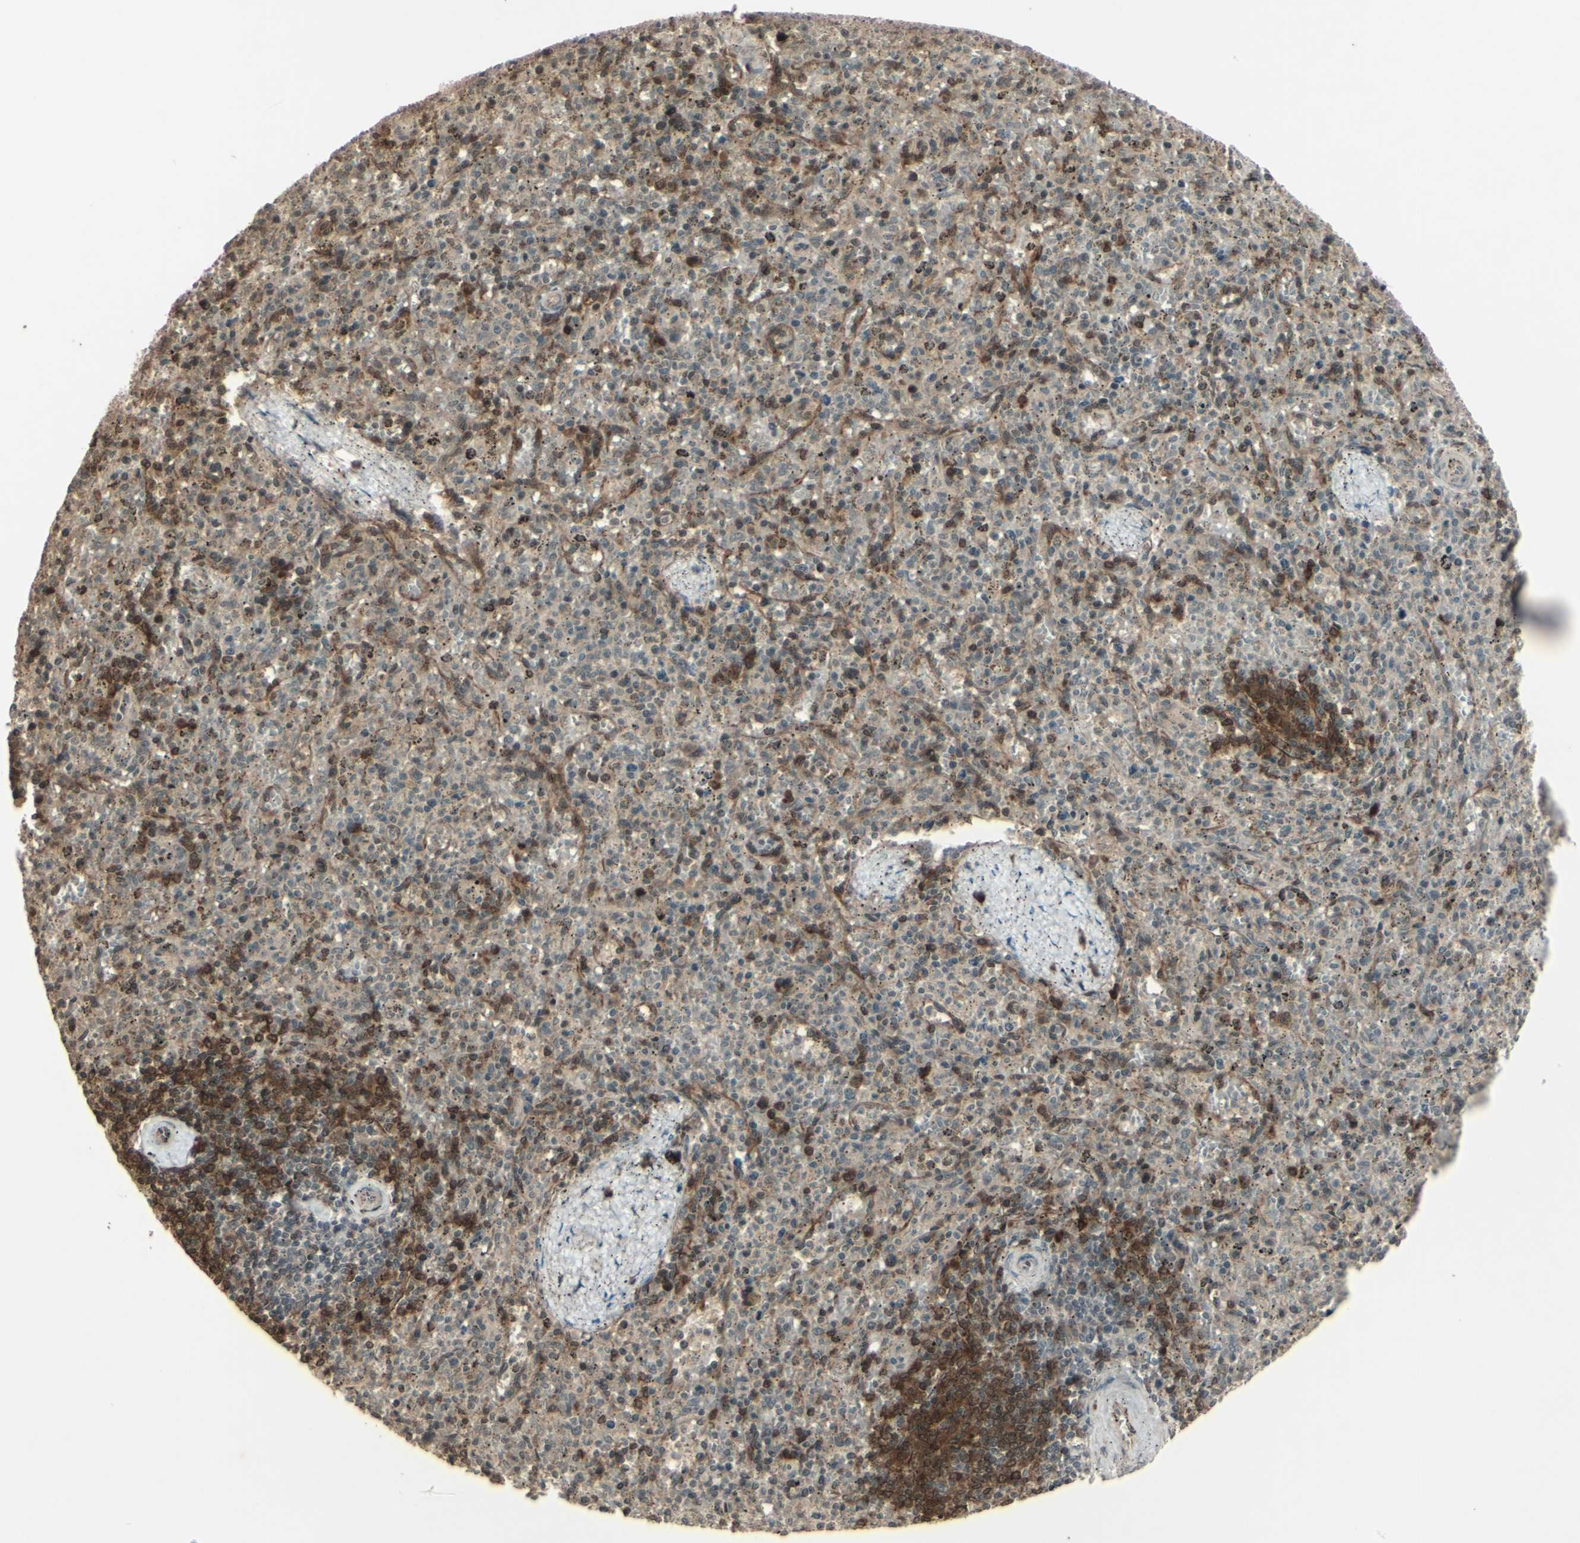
{"staining": {"intensity": "moderate", "quantity": ">75%", "location": "cytoplasmic/membranous"}, "tissue": "spleen", "cell_type": "Cells in red pulp", "image_type": "normal", "snomed": [{"axis": "morphology", "description": "Normal tissue, NOS"}, {"axis": "topography", "description": "Spleen"}], "caption": "Brown immunohistochemical staining in unremarkable spleen exhibits moderate cytoplasmic/membranous positivity in about >75% of cells in red pulp.", "gene": "BLNK", "patient": {"sex": "male", "age": 72}}